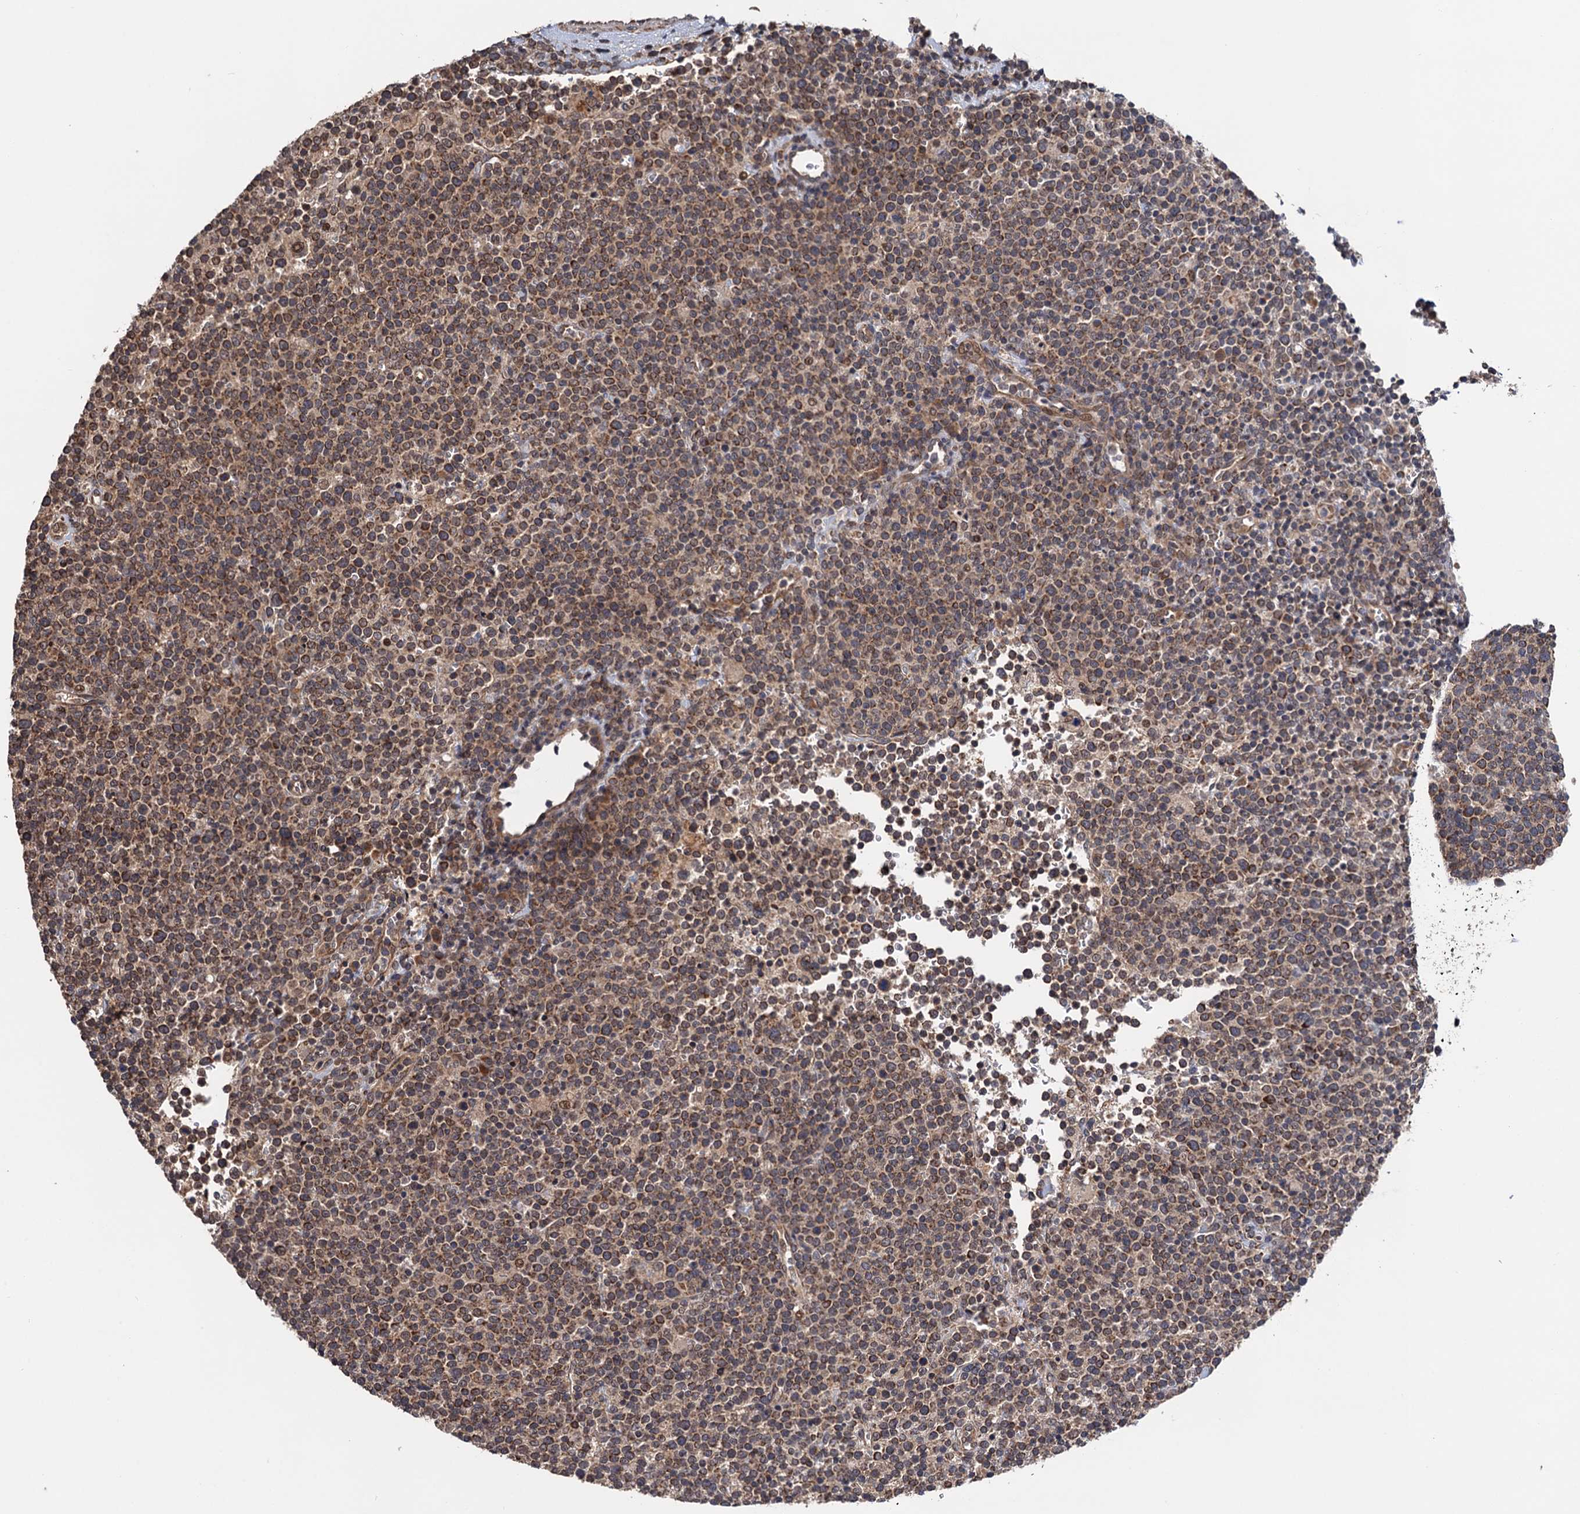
{"staining": {"intensity": "moderate", "quantity": ">75%", "location": "cytoplasmic/membranous"}, "tissue": "lymphoma", "cell_type": "Tumor cells", "image_type": "cancer", "snomed": [{"axis": "morphology", "description": "Malignant lymphoma, non-Hodgkin's type, High grade"}, {"axis": "topography", "description": "Lymph node"}], "caption": "High-magnification brightfield microscopy of high-grade malignant lymphoma, non-Hodgkin's type stained with DAB (brown) and counterstained with hematoxylin (blue). tumor cells exhibit moderate cytoplasmic/membranous positivity is appreciated in about>75% of cells. (Stains: DAB in brown, nuclei in blue, Microscopy: brightfield microscopy at high magnification).", "gene": "NAA16", "patient": {"sex": "male", "age": 61}}